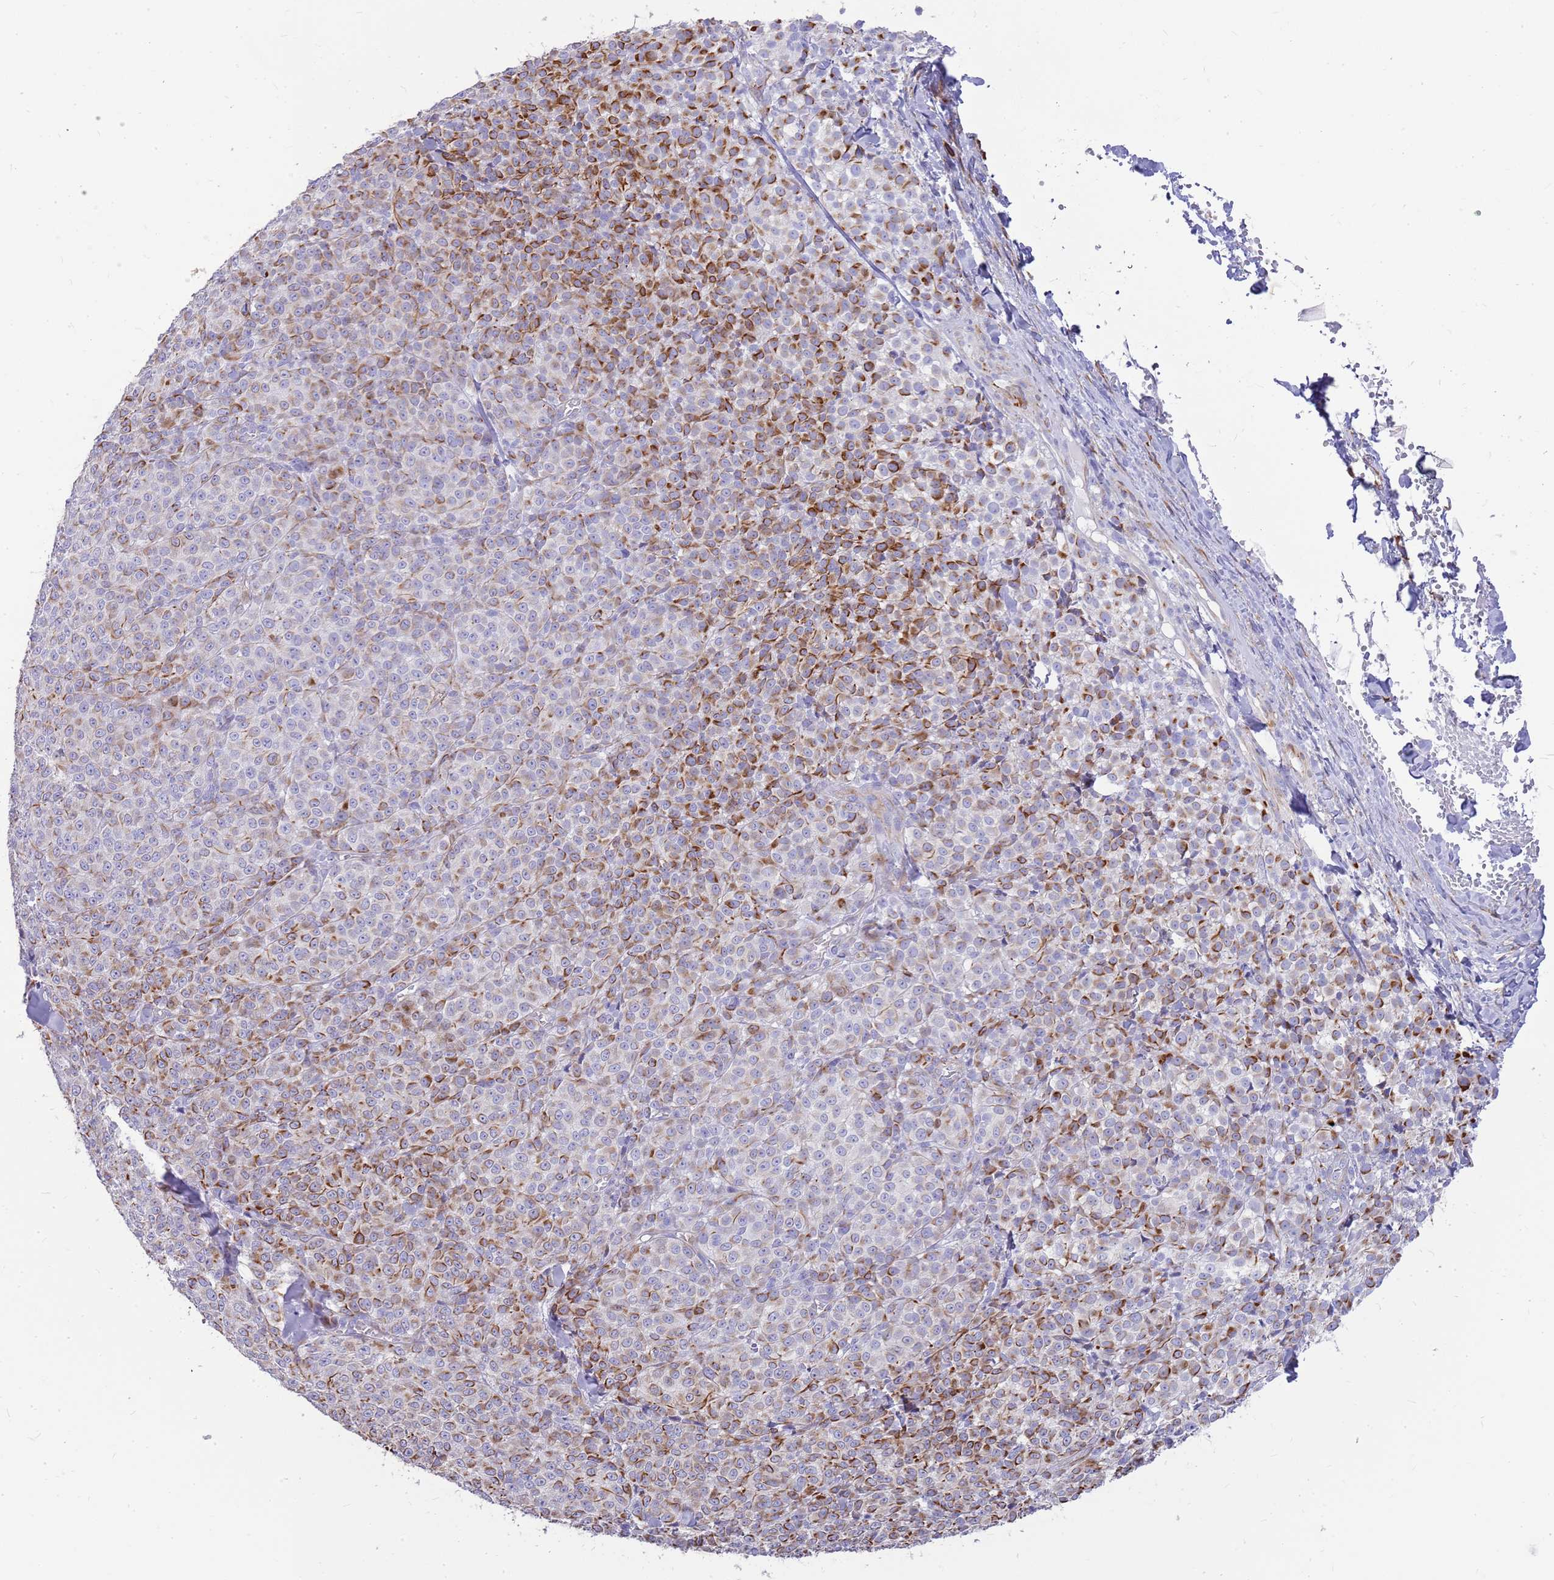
{"staining": {"intensity": "moderate", "quantity": "<25%", "location": "cytoplasmic/membranous"}, "tissue": "melanoma", "cell_type": "Tumor cells", "image_type": "cancer", "snomed": [{"axis": "morphology", "description": "Normal tissue, NOS"}, {"axis": "morphology", "description": "Malignant melanoma, NOS"}, {"axis": "topography", "description": "Skin"}], "caption": "Protein staining reveals moderate cytoplasmic/membranous positivity in approximately <25% of tumor cells in malignant melanoma. The staining was performed using DAB, with brown indicating positive protein expression. Nuclei are stained blue with hematoxylin.", "gene": "ZDHHC1", "patient": {"sex": "female", "age": 34}}